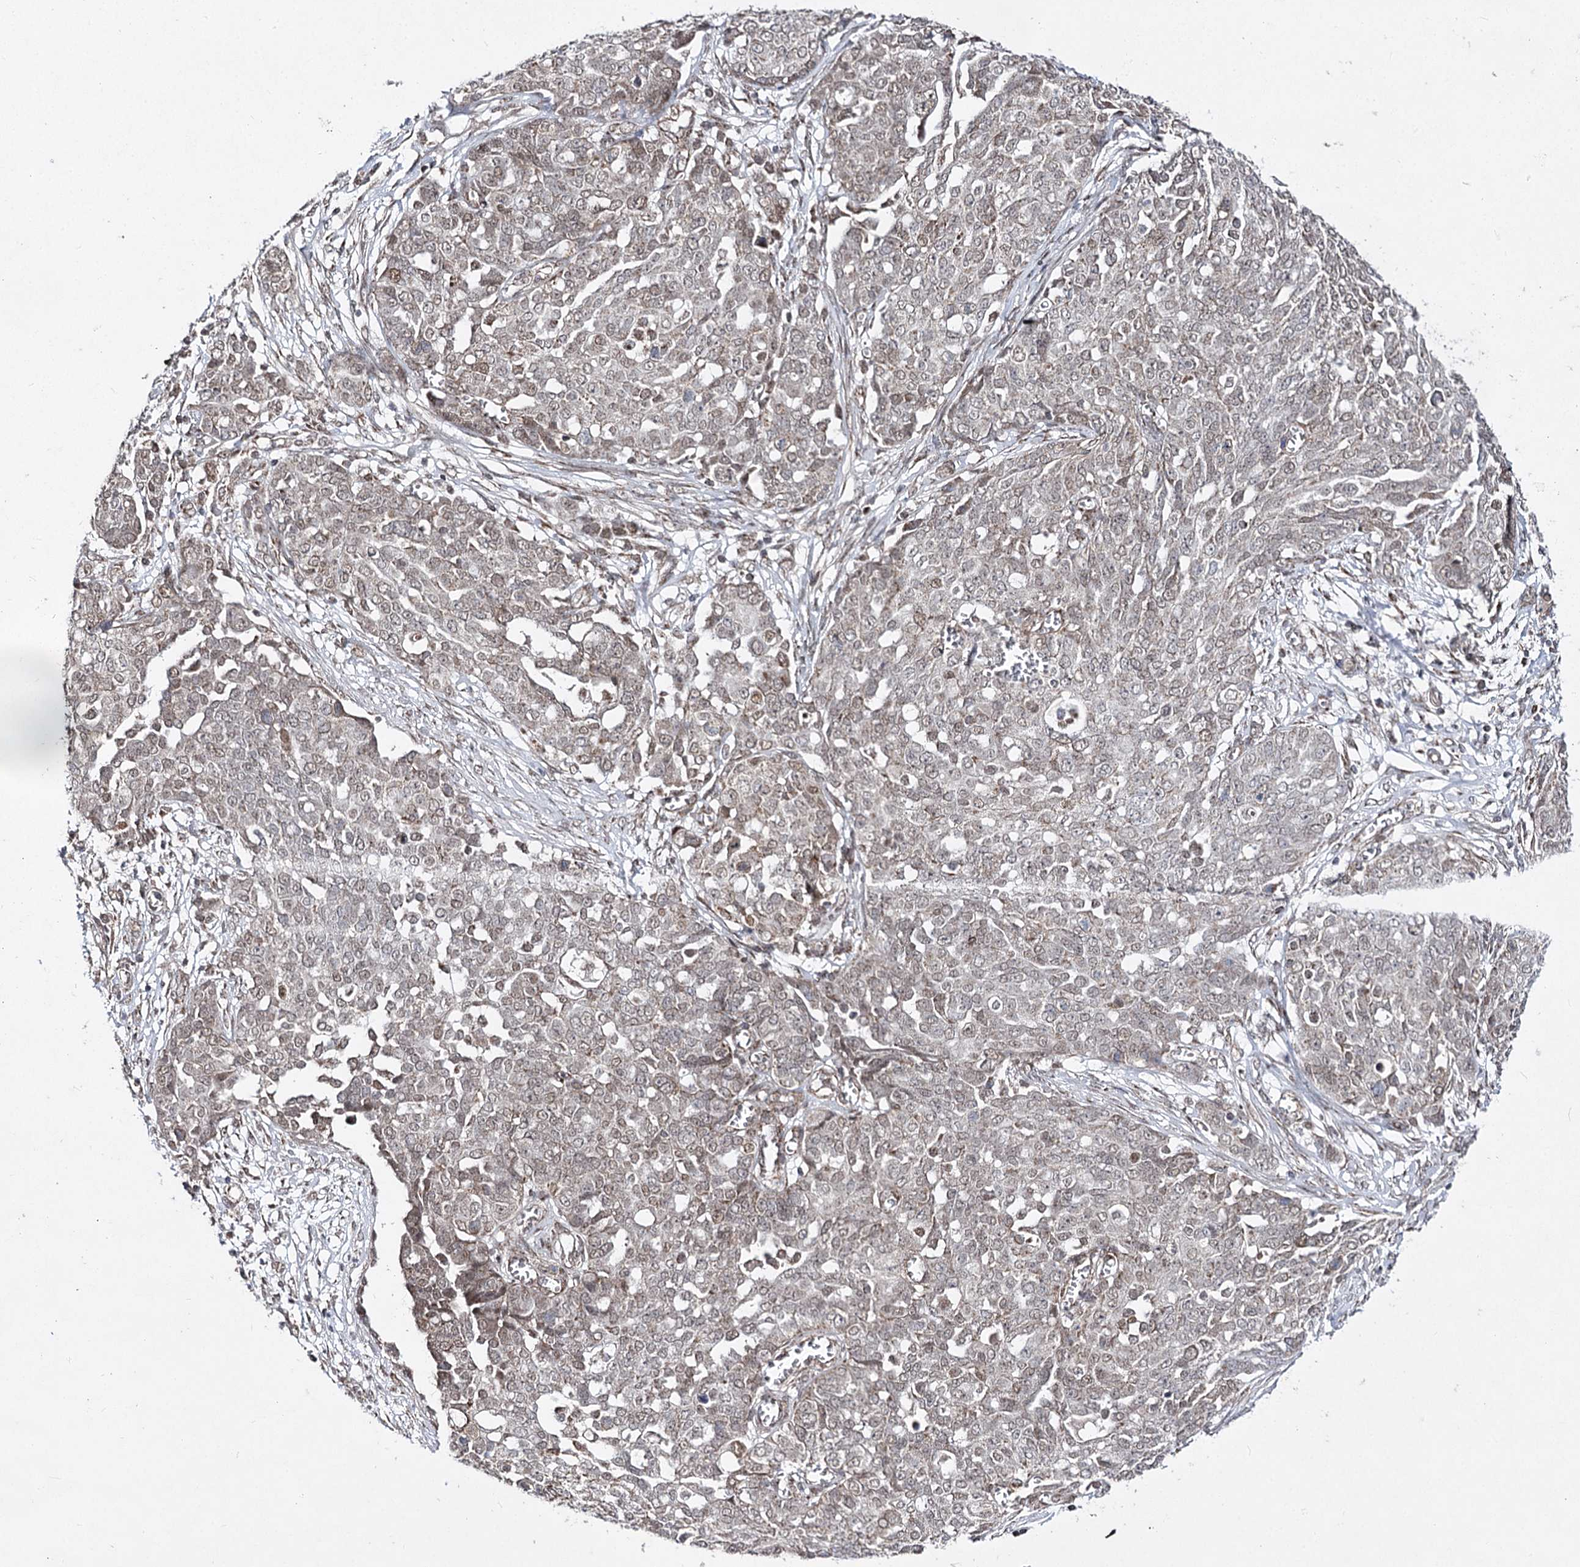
{"staining": {"intensity": "weak", "quantity": "<25%", "location": "nuclear"}, "tissue": "ovarian cancer", "cell_type": "Tumor cells", "image_type": "cancer", "snomed": [{"axis": "morphology", "description": "Cystadenocarcinoma, serous, NOS"}, {"axis": "topography", "description": "Soft tissue"}, {"axis": "topography", "description": "Ovary"}], "caption": "Ovarian serous cystadenocarcinoma stained for a protein using immunohistochemistry shows no expression tumor cells.", "gene": "SLC4A1AP", "patient": {"sex": "female", "age": 57}}